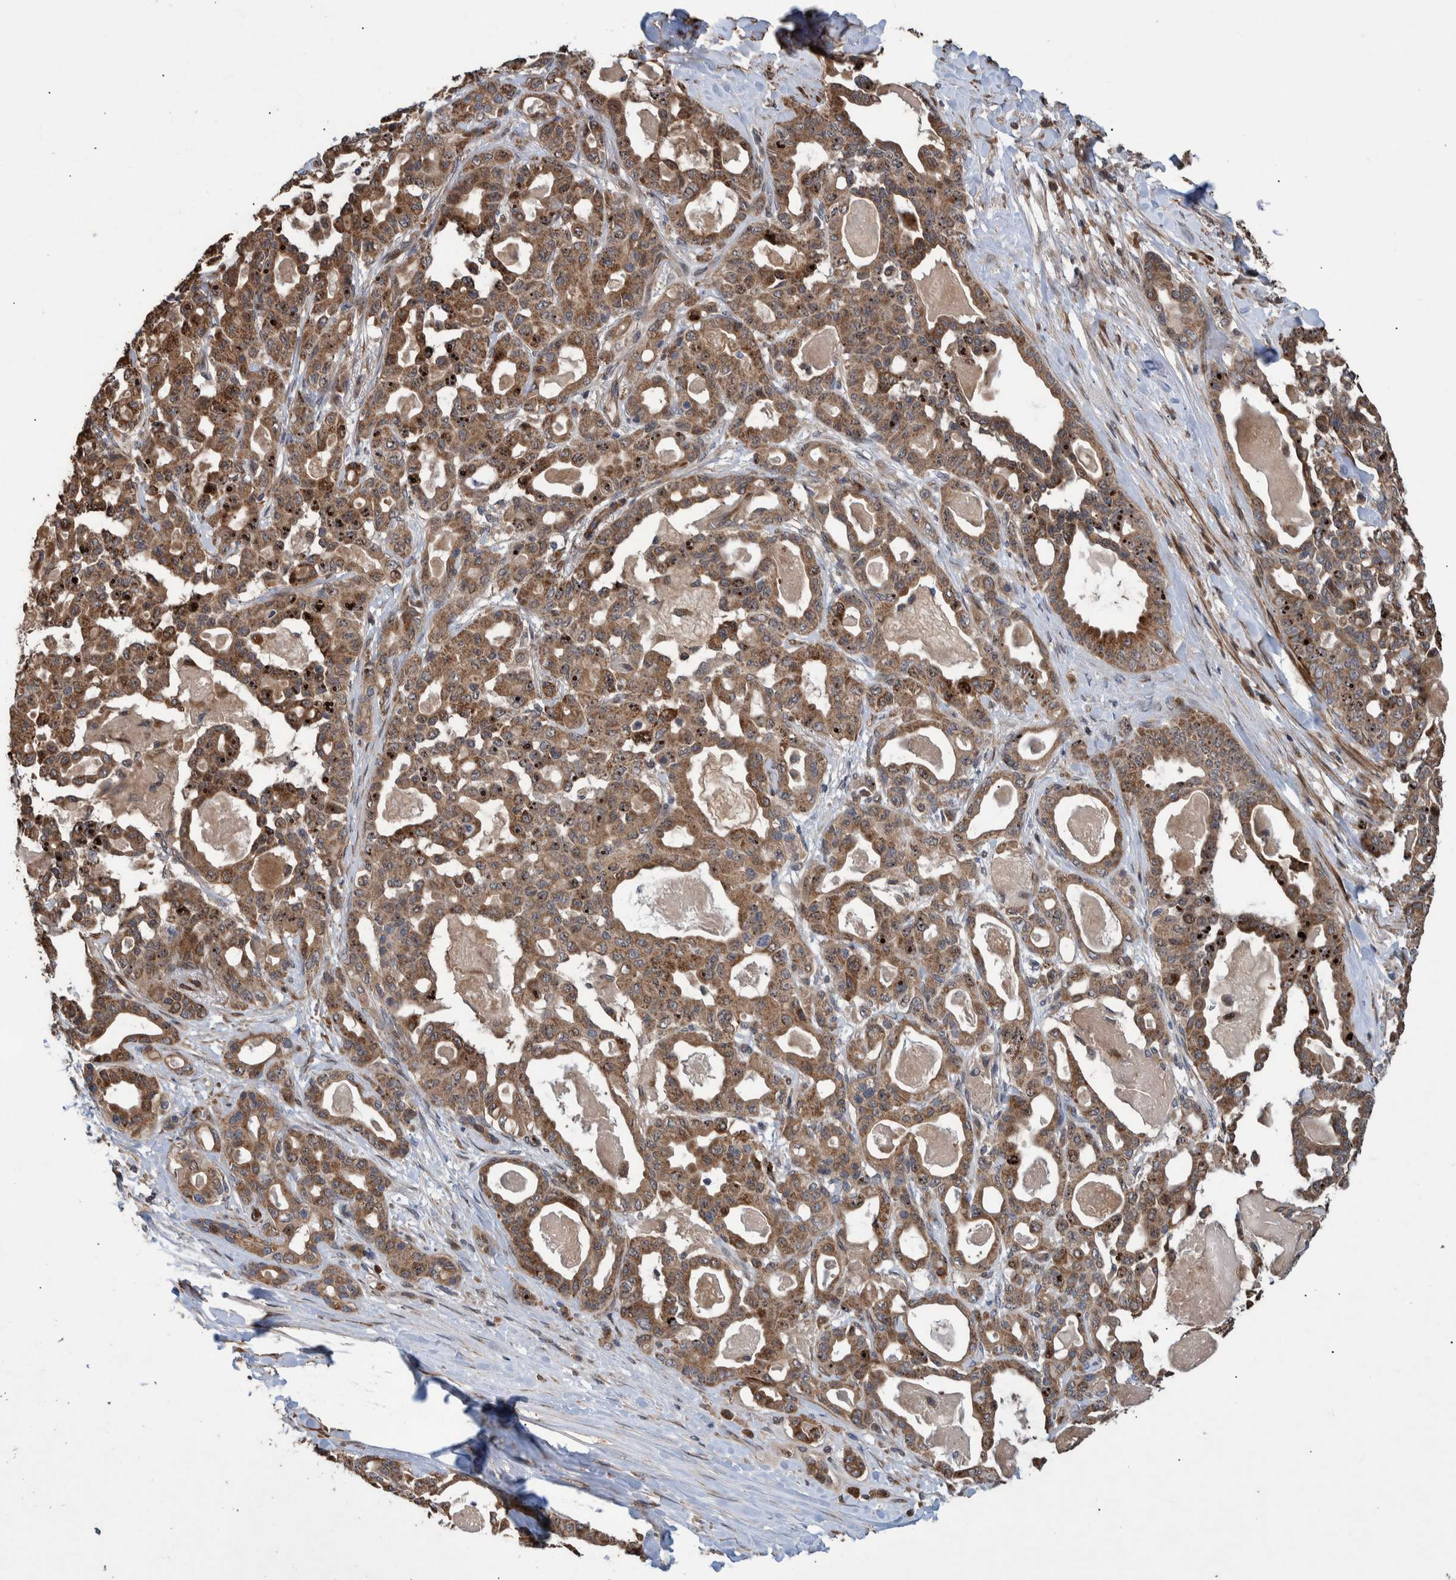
{"staining": {"intensity": "moderate", "quantity": ">75%", "location": "cytoplasmic/membranous"}, "tissue": "pancreatic cancer", "cell_type": "Tumor cells", "image_type": "cancer", "snomed": [{"axis": "morphology", "description": "Adenocarcinoma, NOS"}, {"axis": "topography", "description": "Pancreas"}], "caption": "The immunohistochemical stain labels moderate cytoplasmic/membranous staining in tumor cells of pancreatic cancer (adenocarcinoma) tissue.", "gene": "B3GNTL1", "patient": {"sex": "male", "age": 63}}